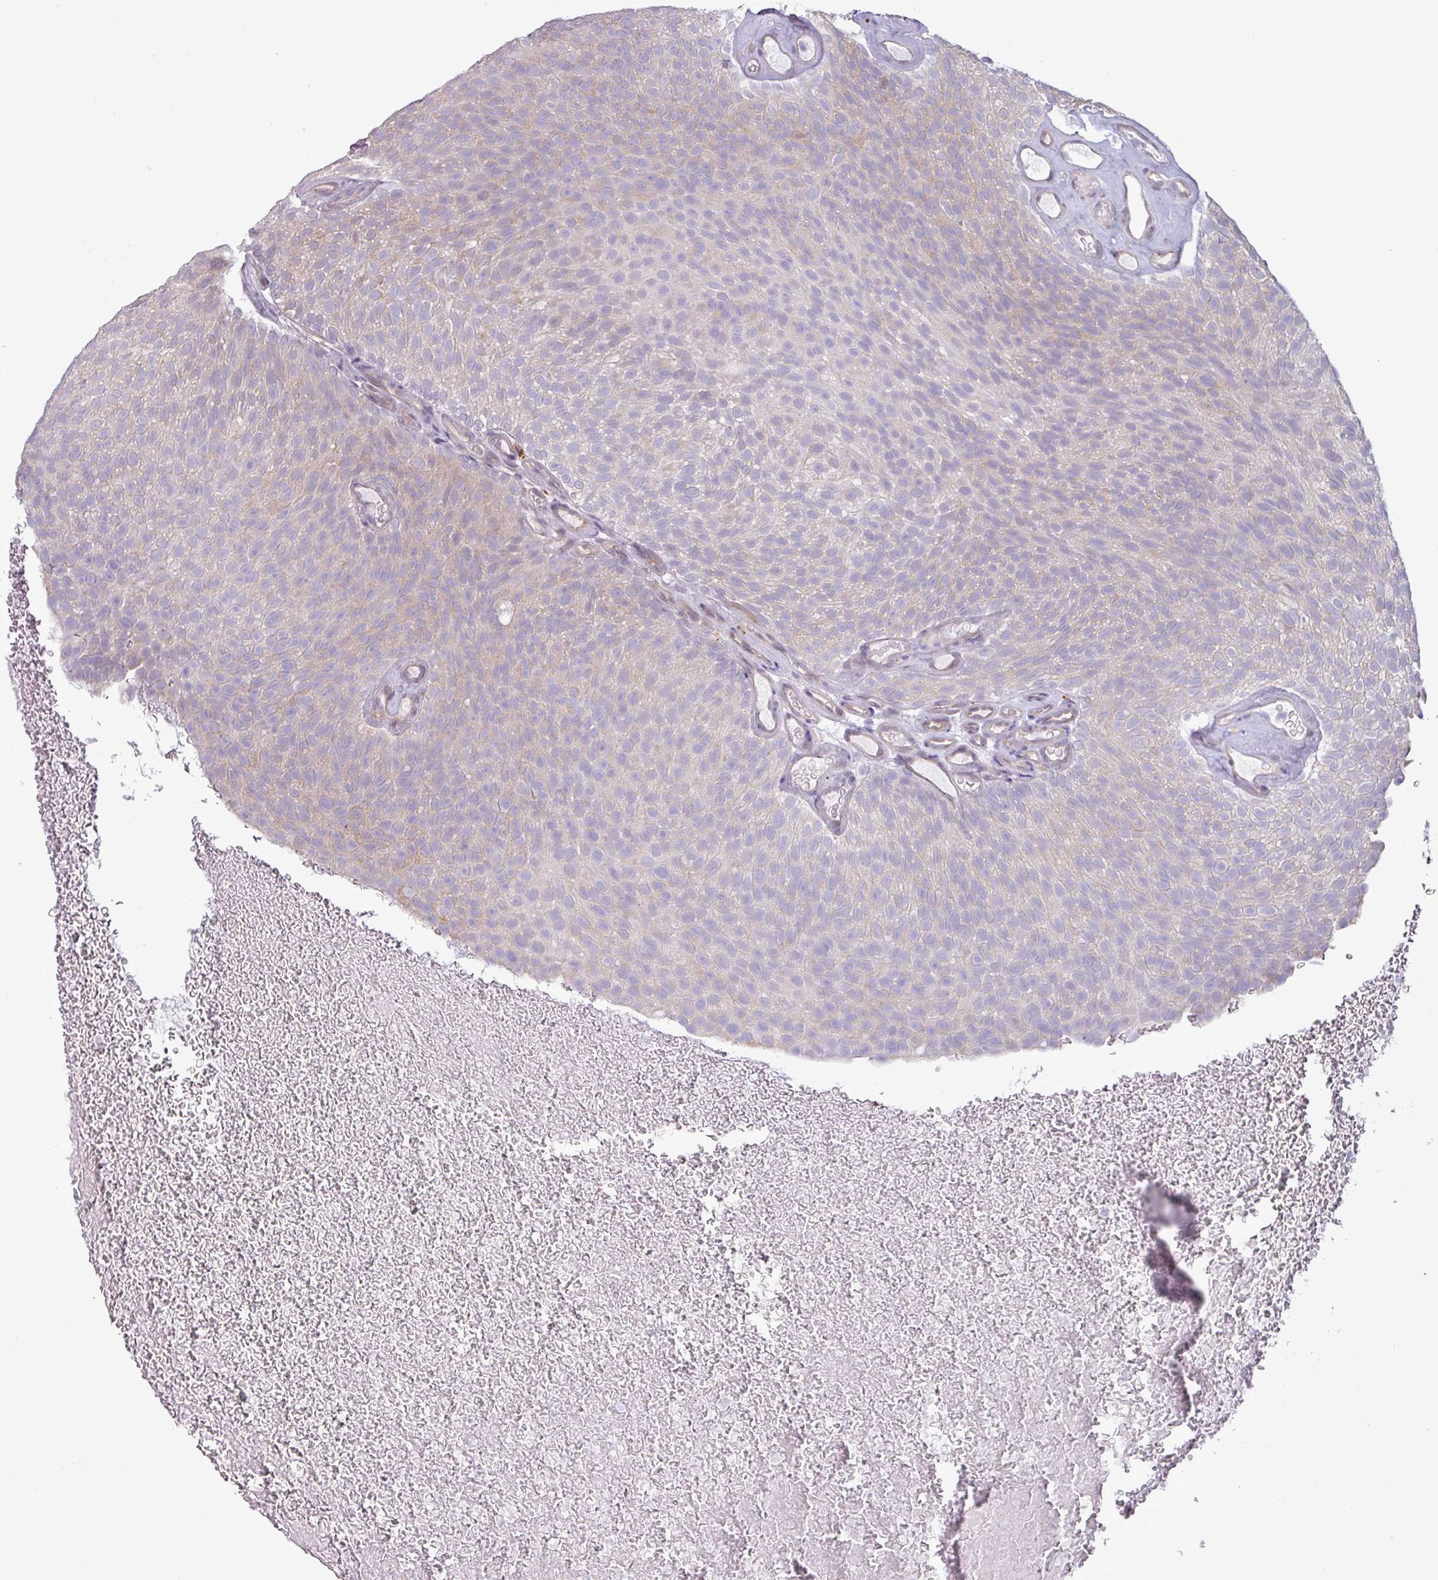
{"staining": {"intensity": "negative", "quantity": "none", "location": "none"}, "tissue": "urothelial cancer", "cell_type": "Tumor cells", "image_type": "cancer", "snomed": [{"axis": "morphology", "description": "Urothelial carcinoma, Low grade"}, {"axis": "topography", "description": "Urinary bladder"}], "caption": "Image shows no significant protein expression in tumor cells of low-grade urothelial carcinoma. (Stains: DAB (3,3'-diaminobenzidine) immunohistochemistry (IHC) with hematoxylin counter stain, Microscopy: brightfield microscopy at high magnification).", "gene": "CCDC144A", "patient": {"sex": "male", "age": 78}}